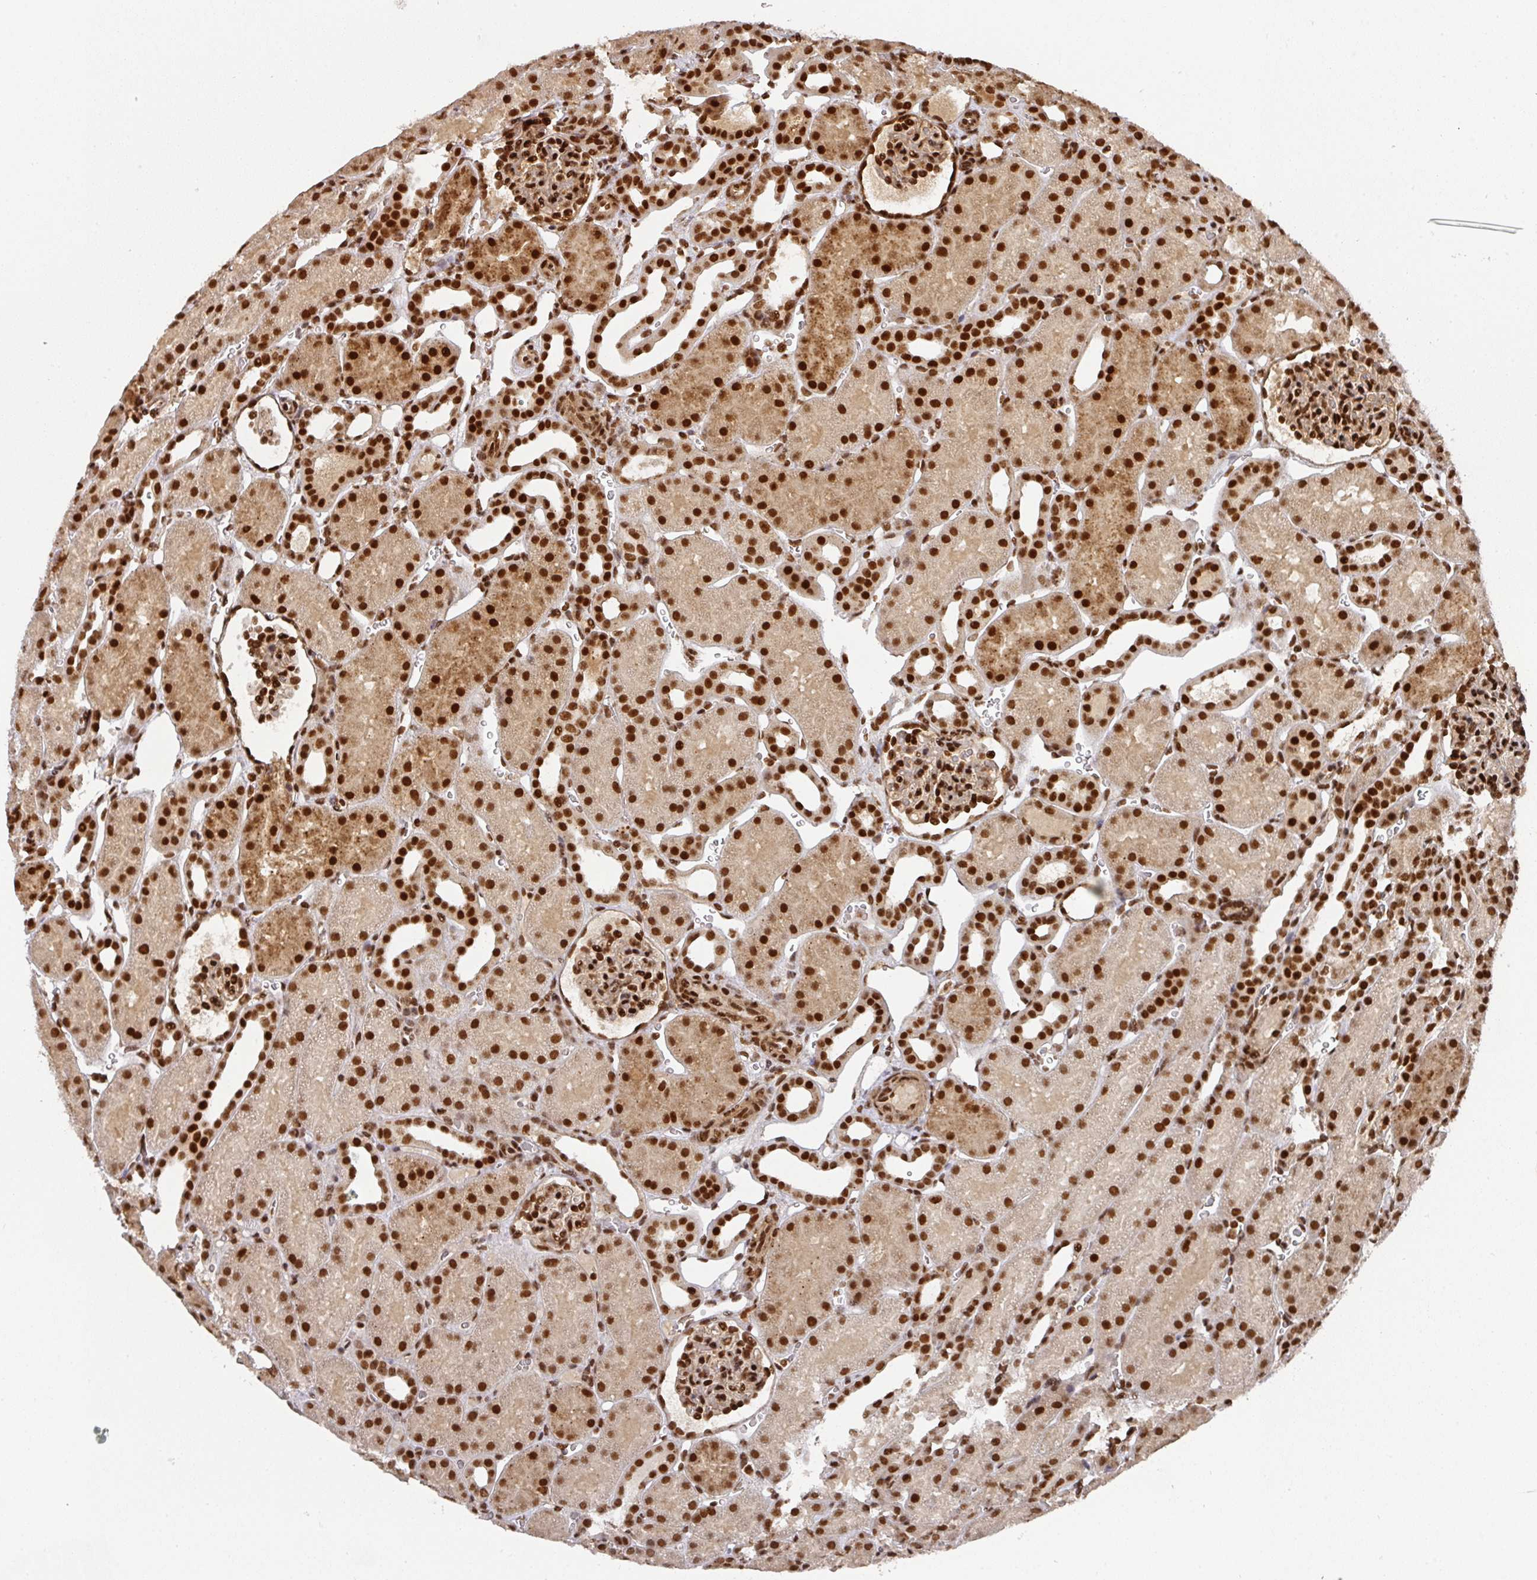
{"staining": {"intensity": "strong", "quantity": ">75%", "location": "nuclear"}, "tissue": "kidney", "cell_type": "Cells in glomeruli", "image_type": "normal", "snomed": [{"axis": "morphology", "description": "Normal tissue, NOS"}, {"axis": "topography", "description": "Kidney"}], "caption": "Immunohistochemical staining of normal human kidney exhibits high levels of strong nuclear positivity in about >75% of cells in glomeruli.", "gene": "DIDO1", "patient": {"sex": "male", "age": 2}}